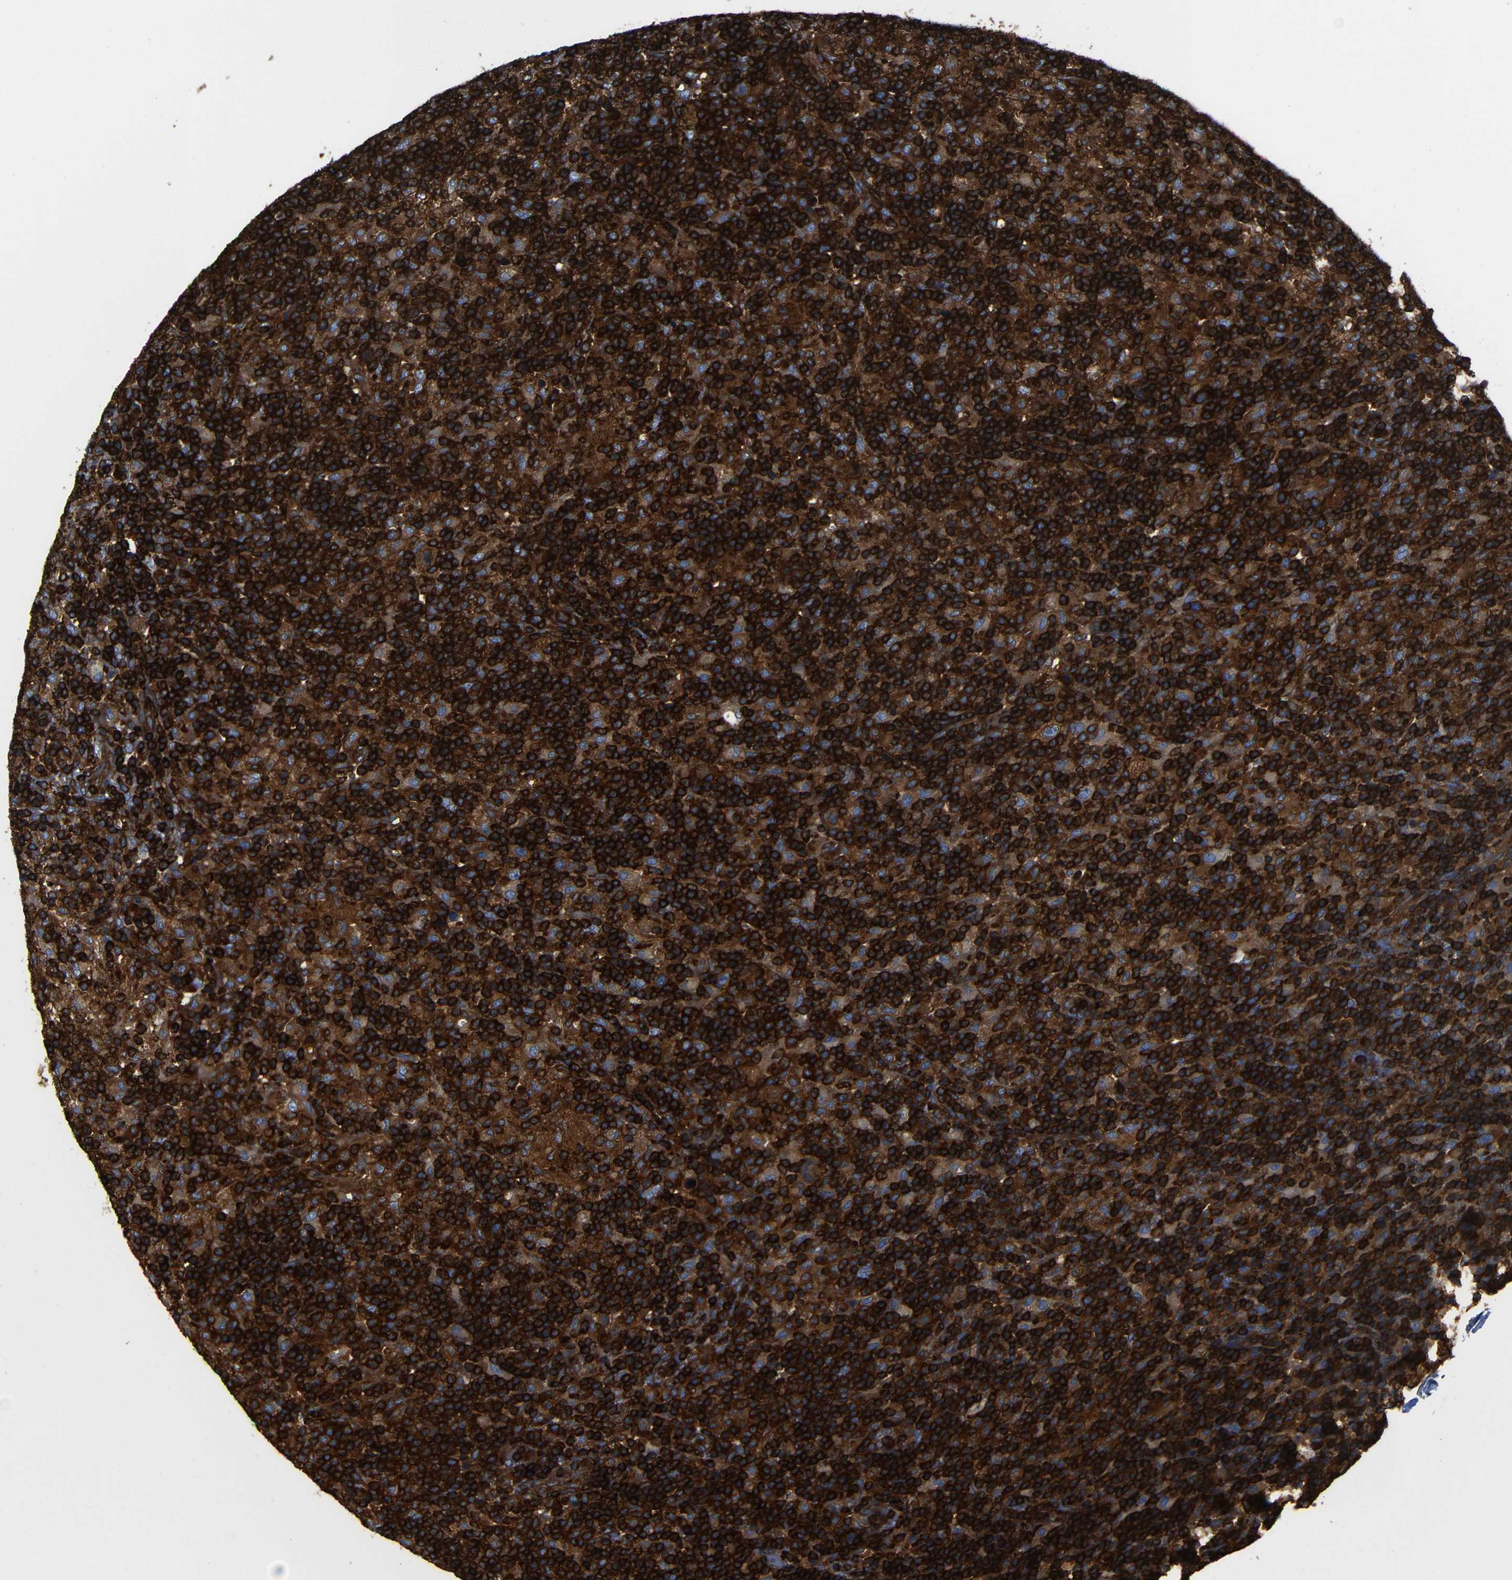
{"staining": {"intensity": "moderate", "quantity": ">75%", "location": "cytoplasmic/membranous"}, "tissue": "lymphoma", "cell_type": "Tumor cells", "image_type": "cancer", "snomed": [{"axis": "morphology", "description": "Hodgkin's disease, NOS"}, {"axis": "topography", "description": "Lymph node"}], "caption": "DAB immunohistochemical staining of human lymphoma shows moderate cytoplasmic/membranous protein positivity in about >75% of tumor cells.", "gene": "ARHGEF1", "patient": {"sex": "male", "age": 70}}